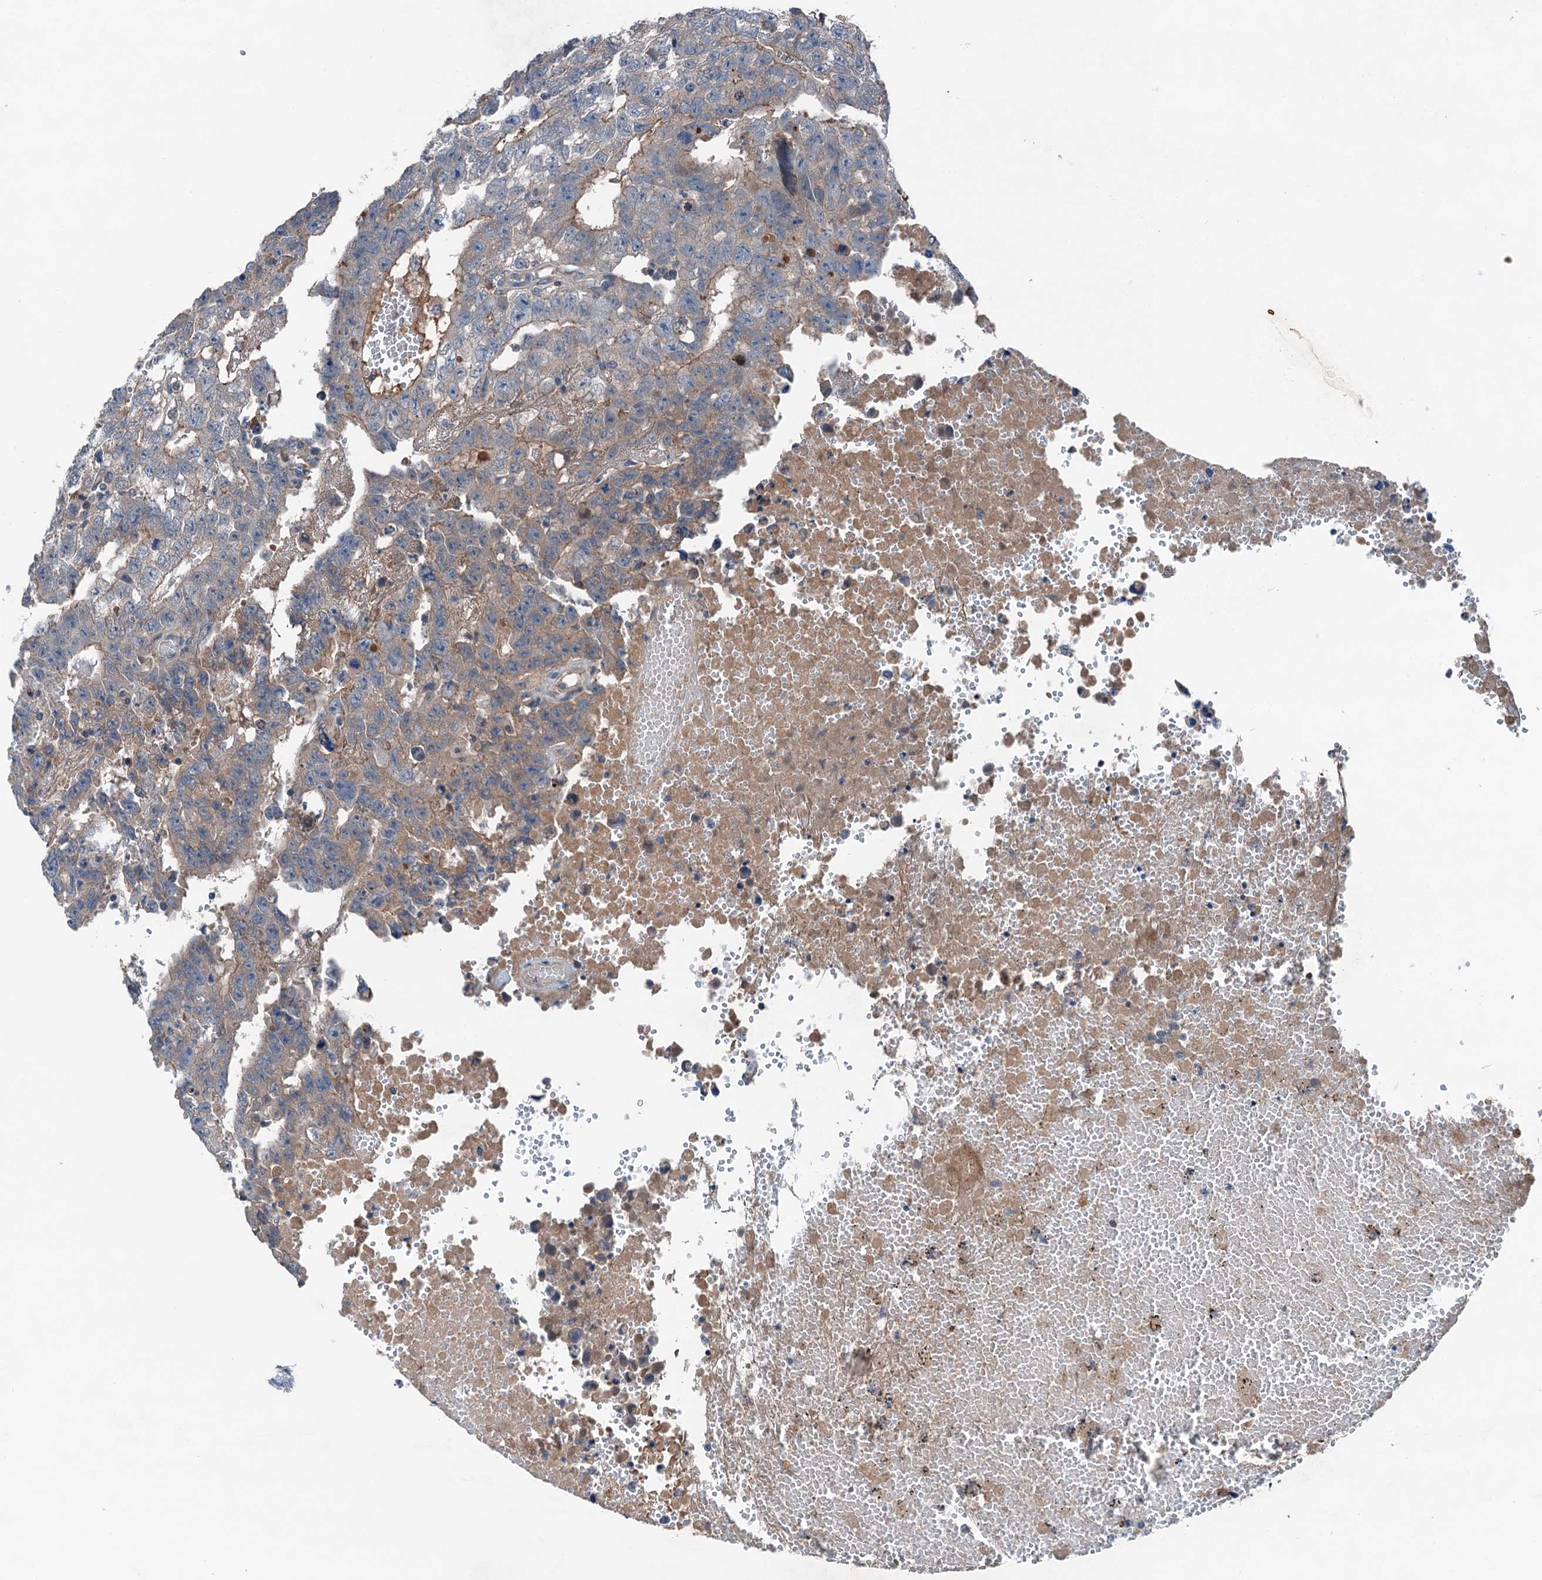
{"staining": {"intensity": "moderate", "quantity": "<25%", "location": "cytoplasmic/membranous"}, "tissue": "testis cancer", "cell_type": "Tumor cells", "image_type": "cancer", "snomed": [{"axis": "morphology", "description": "Carcinoma, Embryonal, NOS"}, {"axis": "topography", "description": "Testis"}], "caption": "A brown stain highlights moderate cytoplasmic/membranous expression of a protein in human testis cancer (embryonal carcinoma) tumor cells.", "gene": "SLC2A10", "patient": {"sex": "male", "age": 25}}